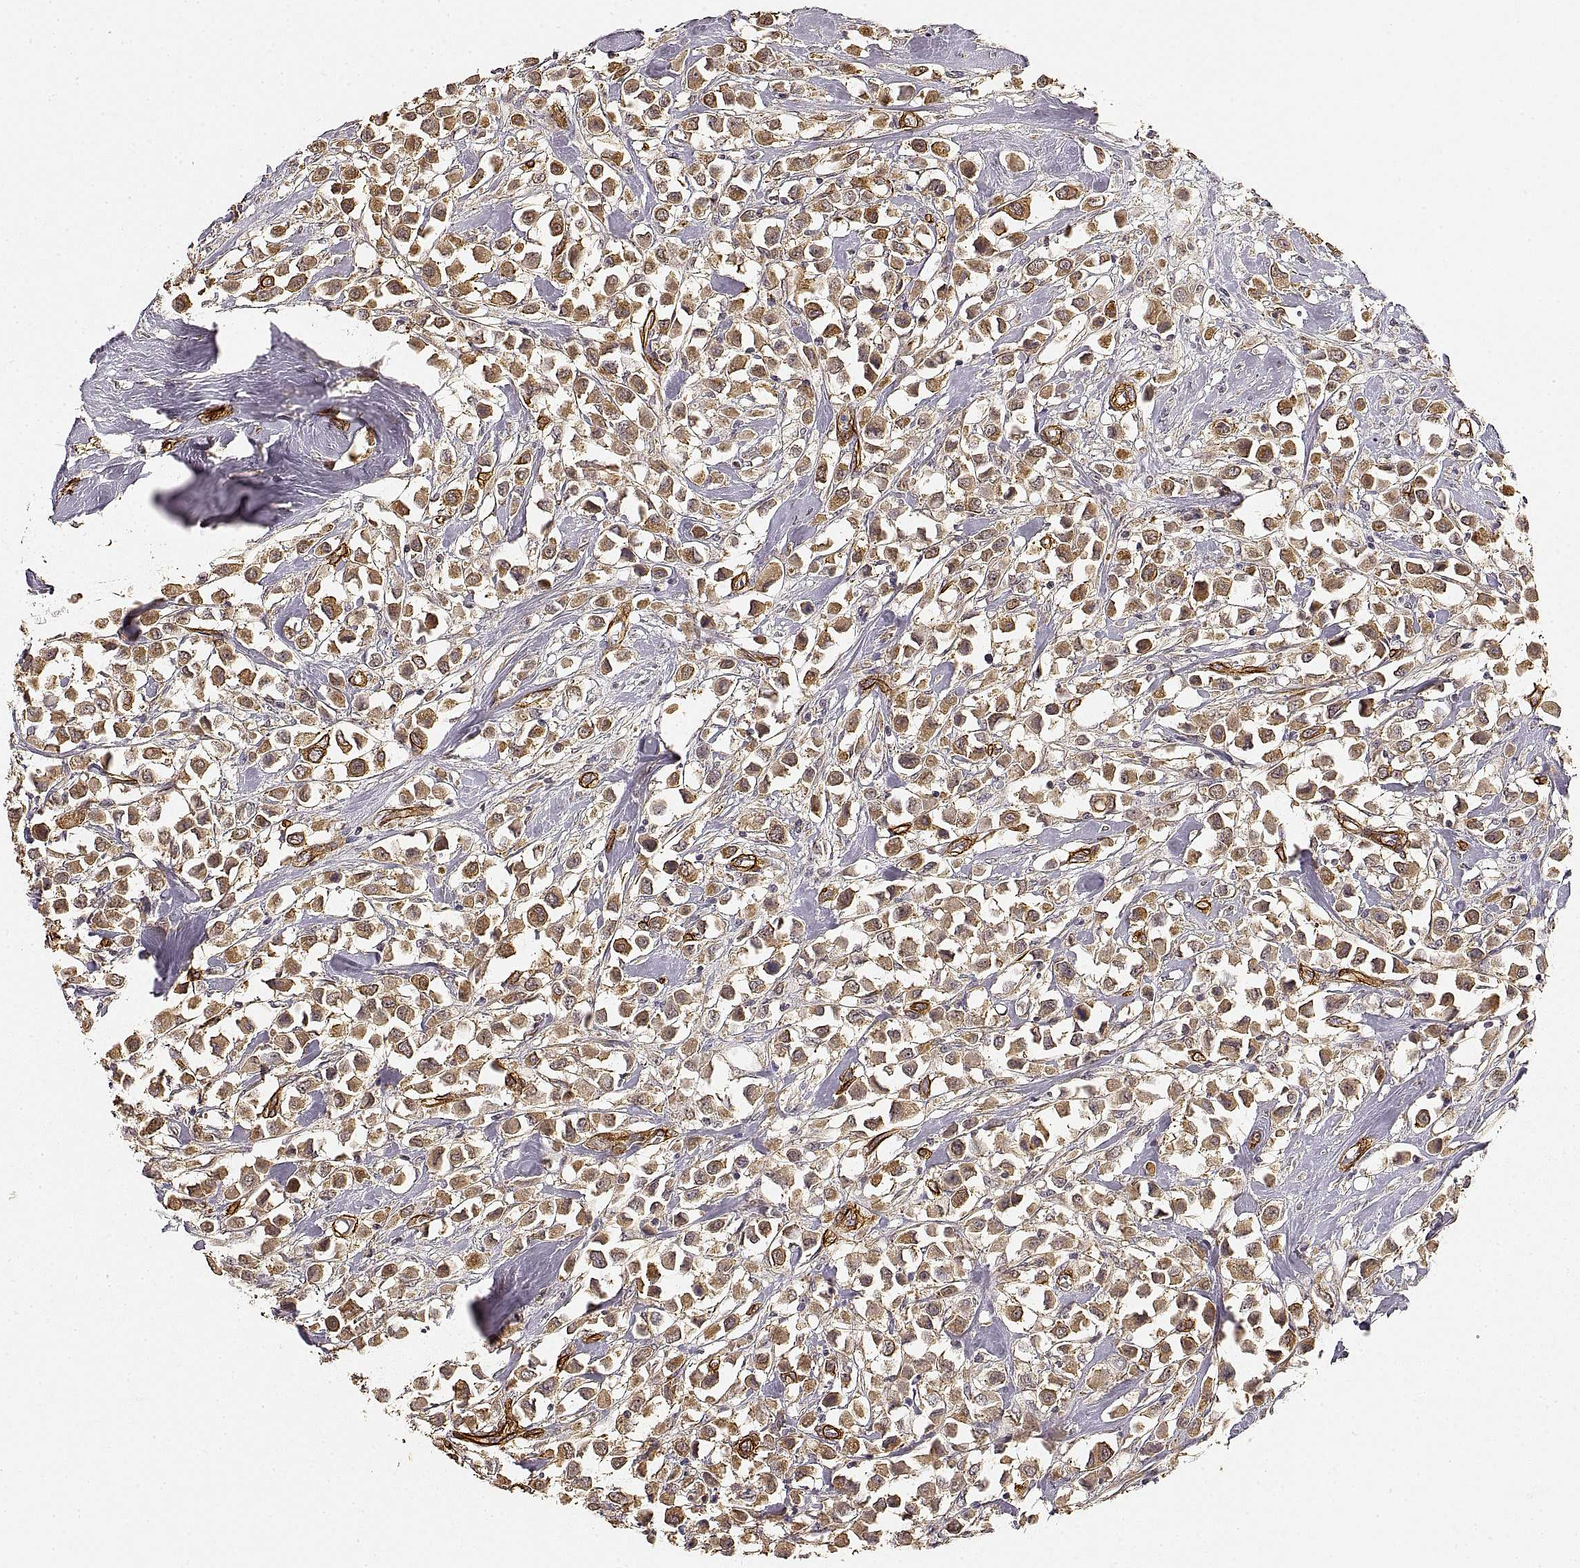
{"staining": {"intensity": "moderate", "quantity": ">75%", "location": "cytoplasmic/membranous"}, "tissue": "breast cancer", "cell_type": "Tumor cells", "image_type": "cancer", "snomed": [{"axis": "morphology", "description": "Duct carcinoma"}, {"axis": "topography", "description": "Breast"}], "caption": "Breast infiltrating ductal carcinoma stained with immunohistochemistry (IHC) reveals moderate cytoplasmic/membranous positivity in about >75% of tumor cells.", "gene": "LAMA4", "patient": {"sex": "female", "age": 61}}